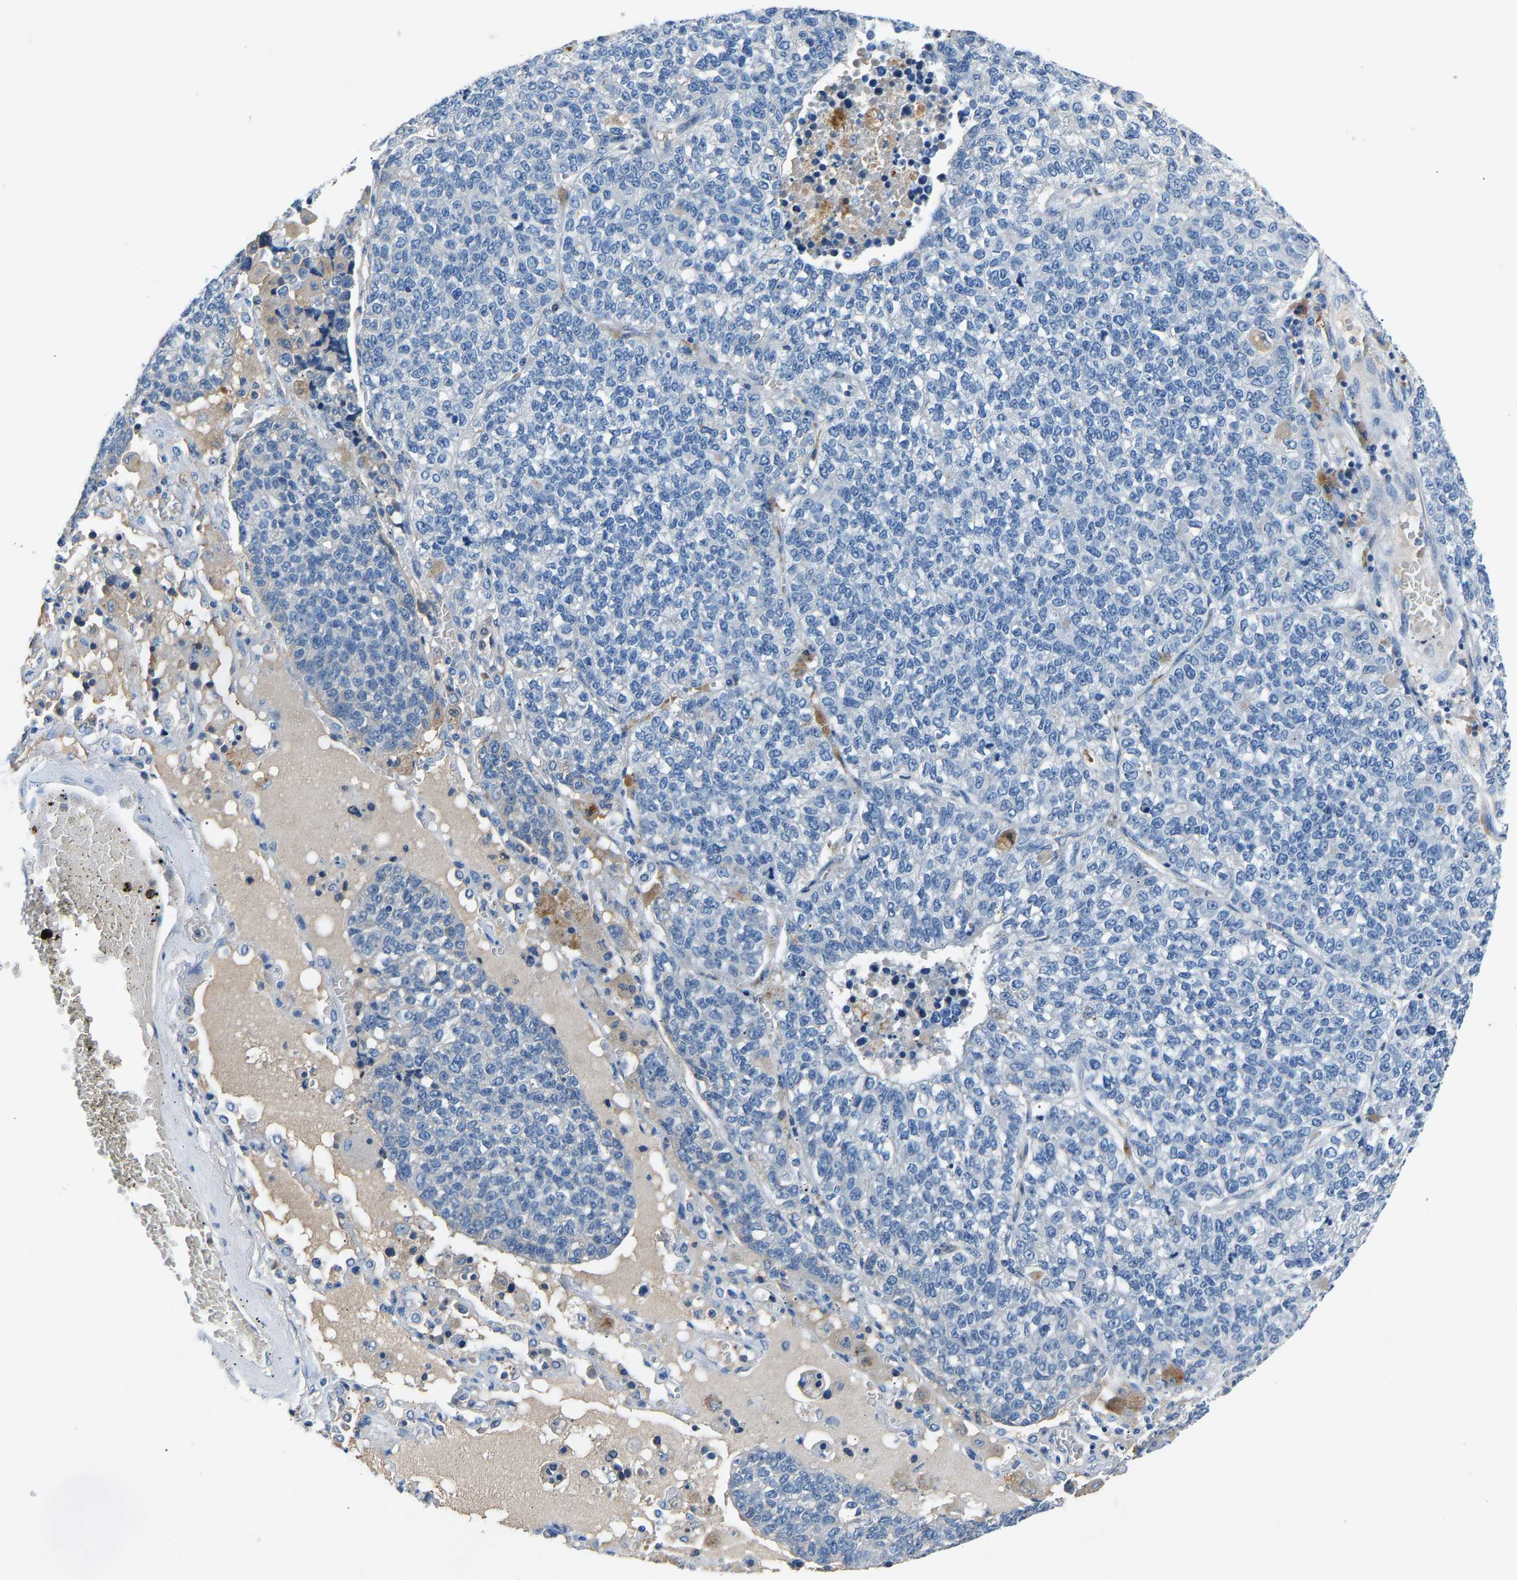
{"staining": {"intensity": "negative", "quantity": "none", "location": "none"}, "tissue": "lung cancer", "cell_type": "Tumor cells", "image_type": "cancer", "snomed": [{"axis": "morphology", "description": "Adenocarcinoma, NOS"}, {"axis": "topography", "description": "Lung"}], "caption": "Histopathology image shows no significant protein positivity in tumor cells of lung cancer (adenocarcinoma). Nuclei are stained in blue.", "gene": "DNAAF5", "patient": {"sex": "male", "age": 49}}